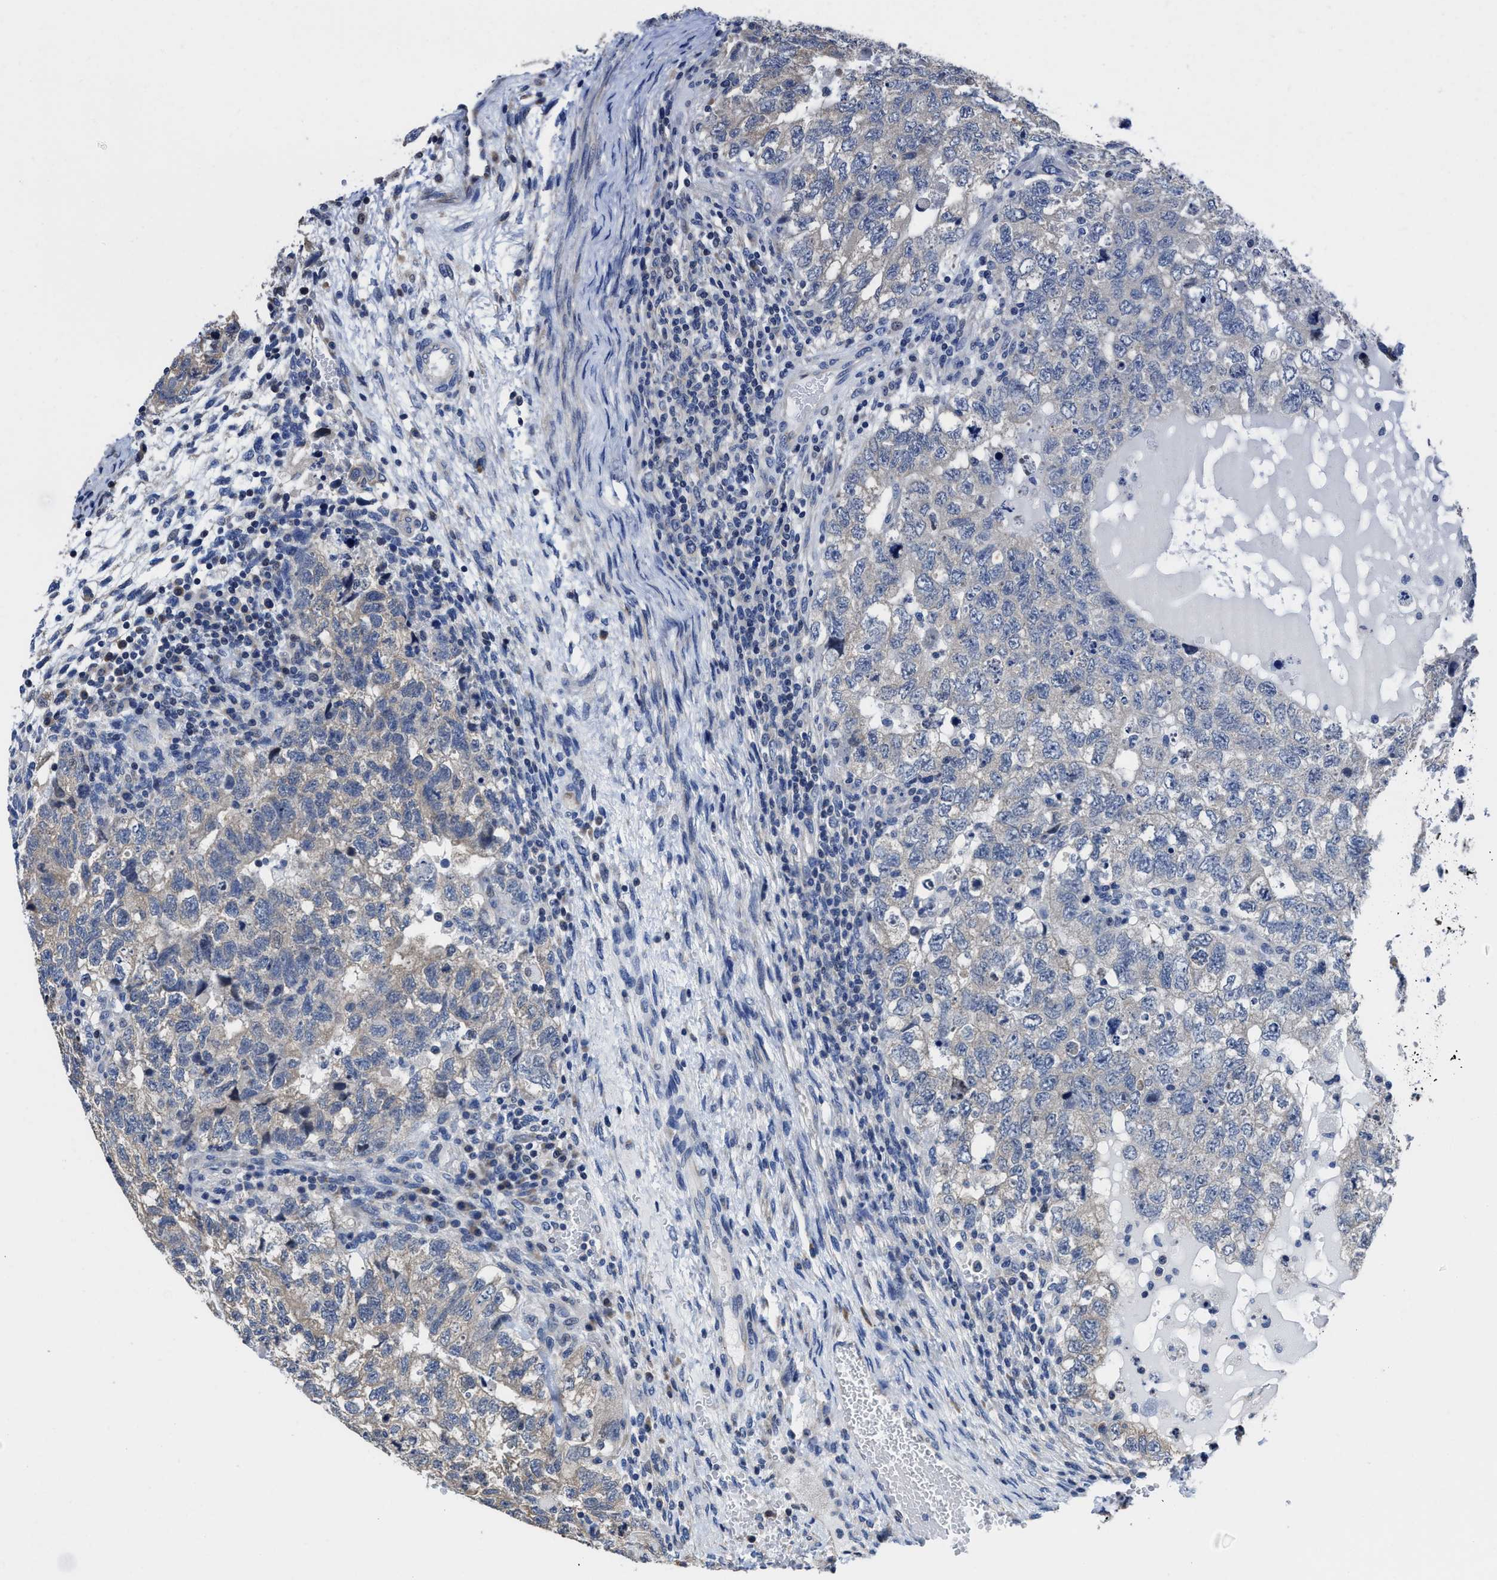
{"staining": {"intensity": "negative", "quantity": "none", "location": "none"}, "tissue": "testis cancer", "cell_type": "Tumor cells", "image_type": "cancer", "snomed": [{"axis": "morphology", "description": "Carcinoma, Embryonal, NOS"}, {"axis": "topography", "description": "Testis"}], "caption": "This is an immunohistochemistry photomicrograph of testis cancer (embryonal carcinoma). There is no positivity in tumor cells.", "gene": "HOOK1", "patient": {"sex": "male", "age": 36}}